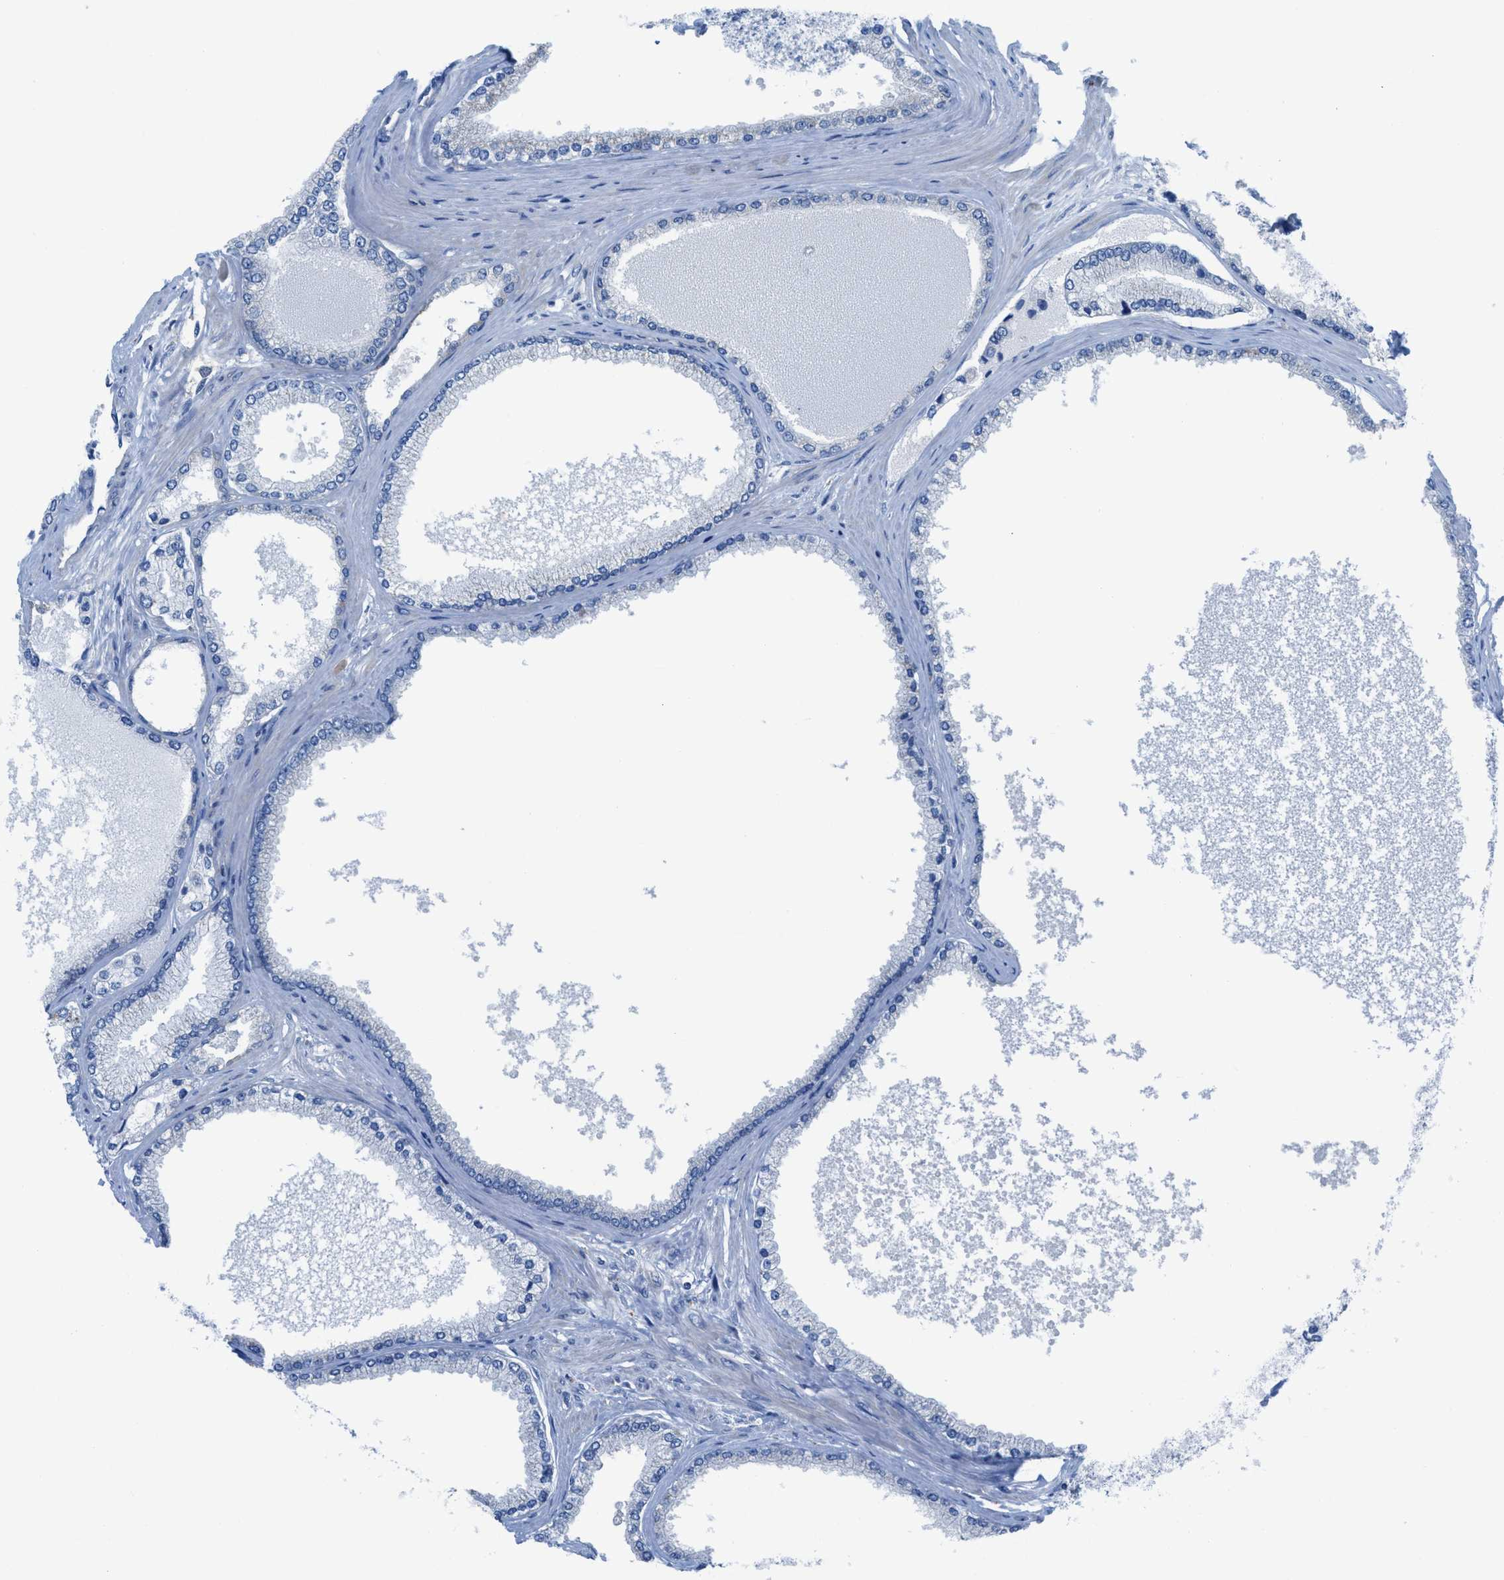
{"staining": {"intensity": "negative", "quantity": "none", "location": "none"}, "tissue": "prostate cancer", "cell_type": "Tumor cells", "image_type": "cancer", "snomed": [{"axis": "morphology", "description": "Adenocarcinoma, High grade"}, {"axis": "topography", "description": "Prostate"}], "caption": "A photomicrograph of prostate adenocarcinoma (high-grade) stained for a protein displays no brown staining in tumor cells.", "gene": "EGFR", "patient": {"sex": "male", "age": 61}}